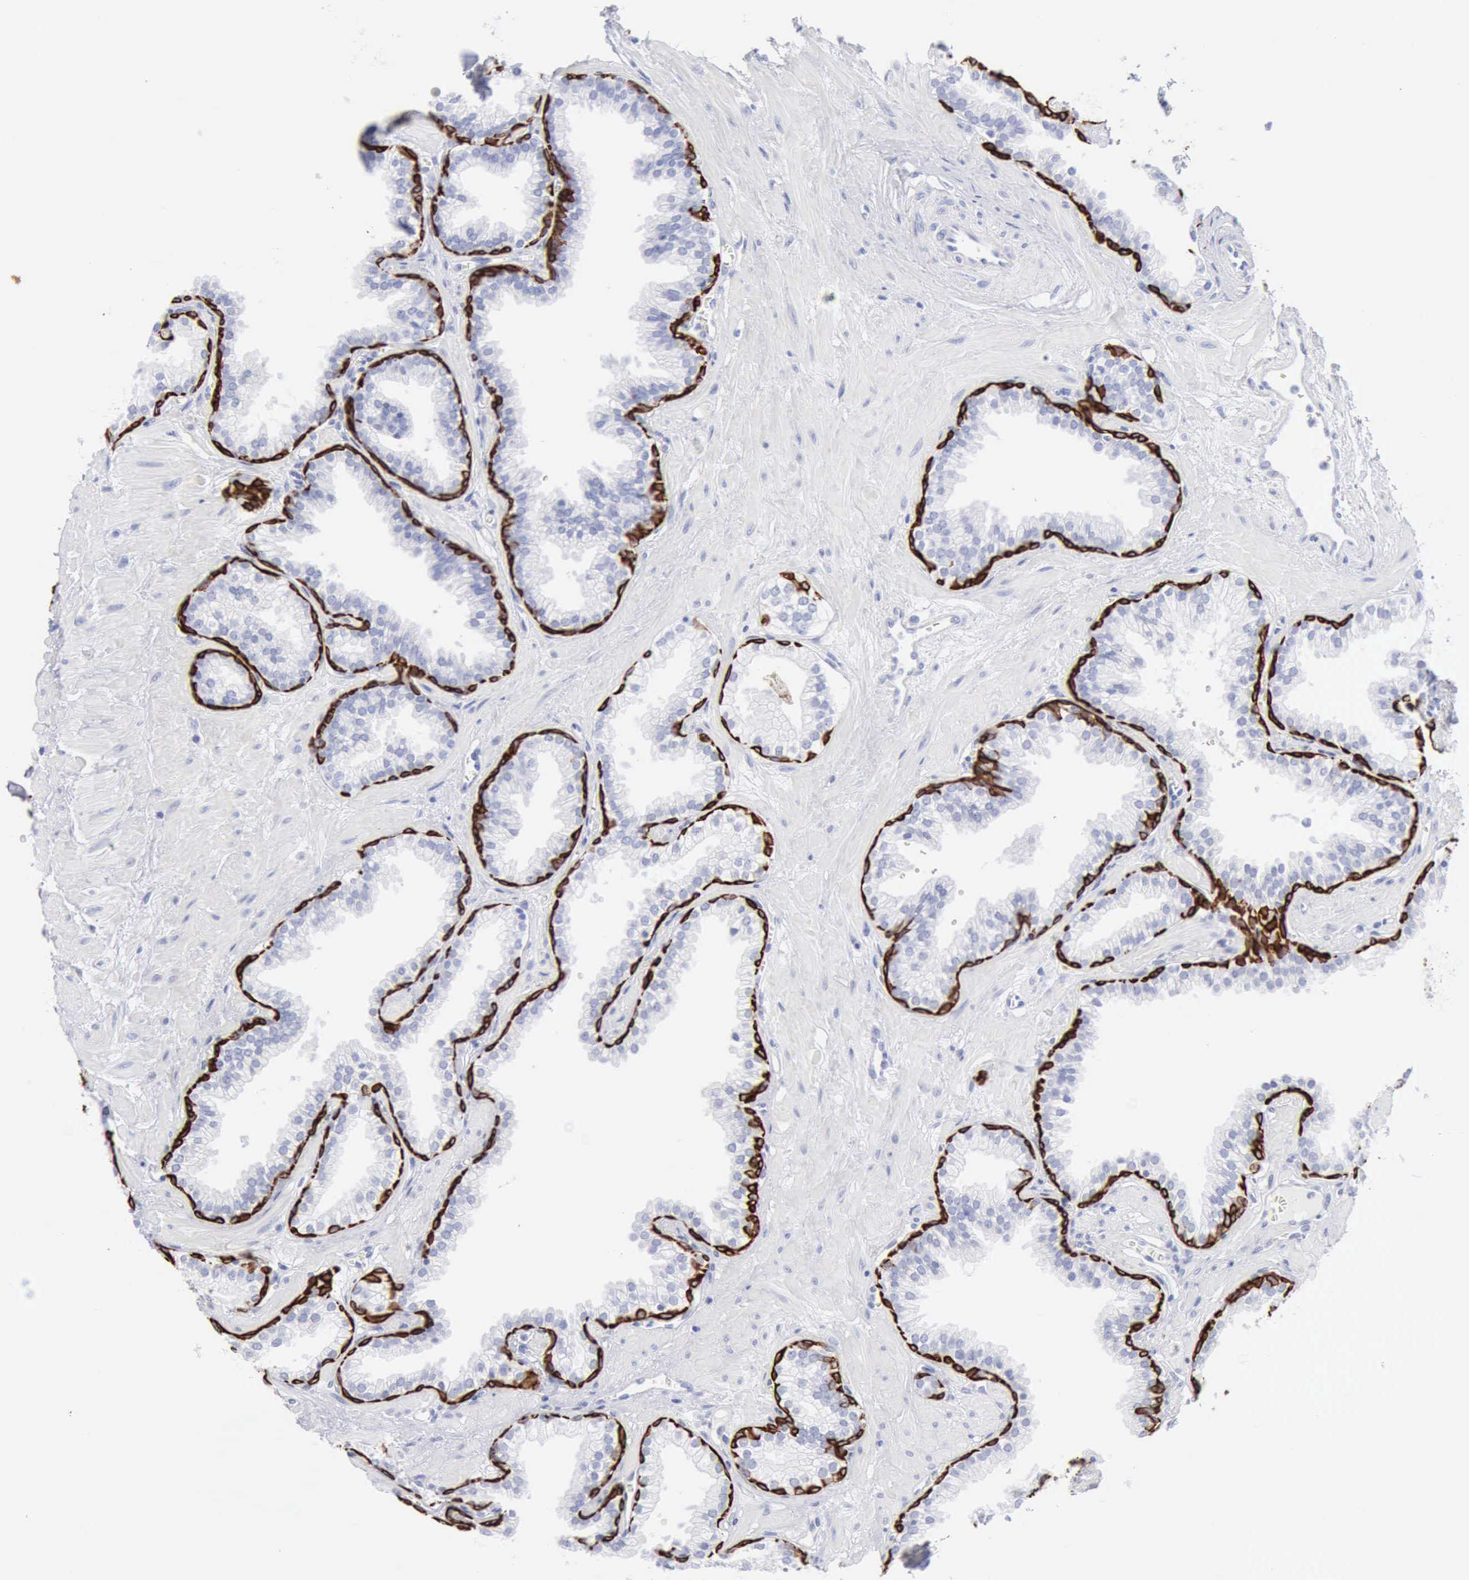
{"staining": {"intensity": "strong", "quantity": "25%-75%", "location": "cytoplasmic/membranous,nuclear"}, "tissue": "prostate", "cell_type": "Glandular cells", "image_type": "normal", "snomed": [{"axis": "morphology", "description": "Normal tissue, NOS"}, {"axis": "topography", "description": "Prostate"}], "caption": "Immunohistochemical staining of normal prostate exhibits strong cytoplasmic/membranous,nuclear protein positivity in approximately 25%-75% of glandular cells. (DAB (3,3'-diaminobenzidine) = brown stain, brightfield microscopy at high magnification).", "gene": "KRT5", "patient": {"sex": "male", "age": 64}}